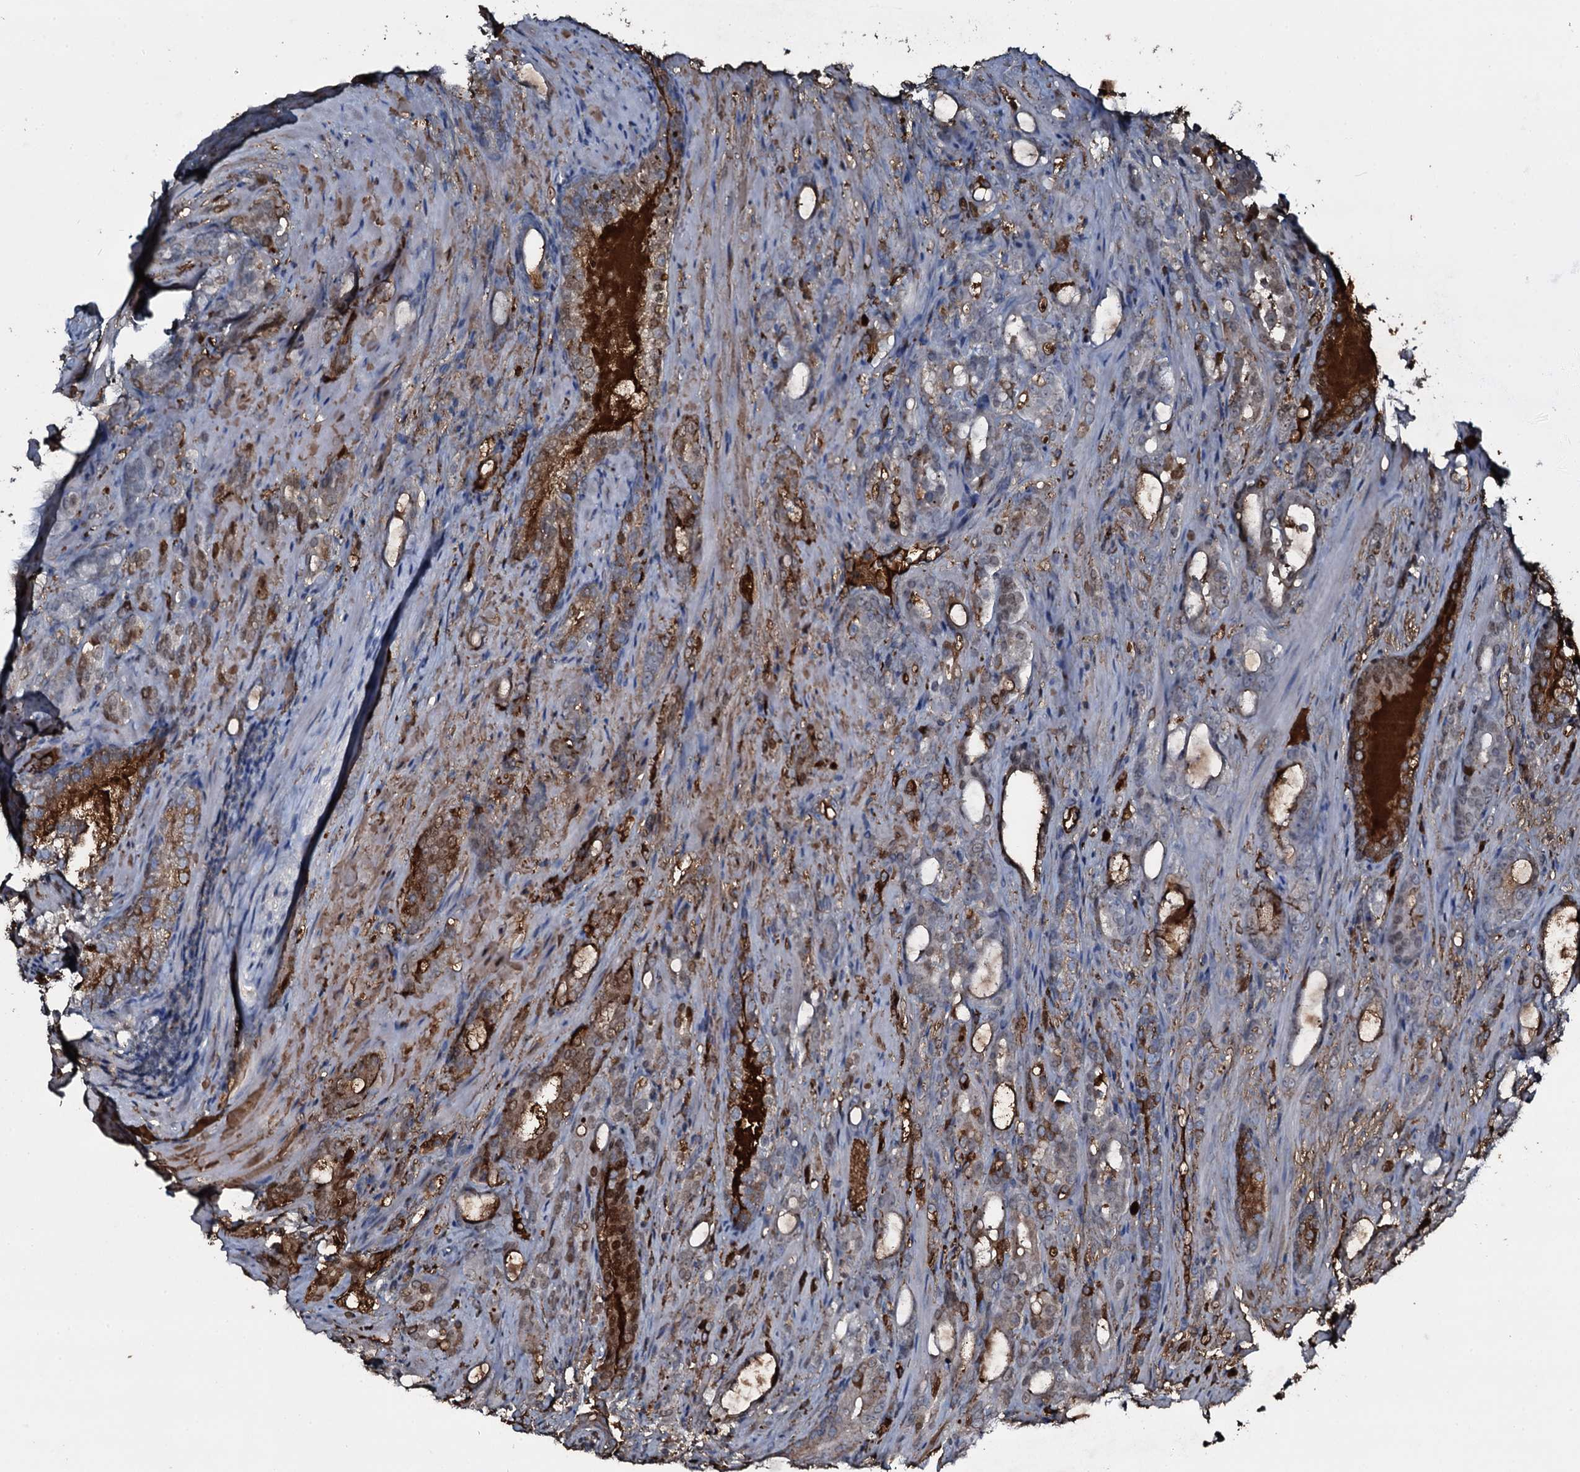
{"staining": {"intensity": "moderate", "quantity": "25%-75%", "location": "cytoplasmic/membranous"}, "tissue": "prostate cancer", "cell_type": "Tumor cells", "image_type": "cancer", "snomed": [{"axis": "morphology", "description": "Adenocarcinoma, High grade"}, {"axis": "topography", "description": "Prostate"}], "caption": "Prostate cancer stained with immunohistochemistry (IHC) displays moderate cytoplasmic/membranous positivity in approximately 25%-75% of tumor cells. (DAB IHC, brown staining for protein, blue staining for nuclei).", "gene": "EDN1", "patient": {"sex": "male", "age": 72}}